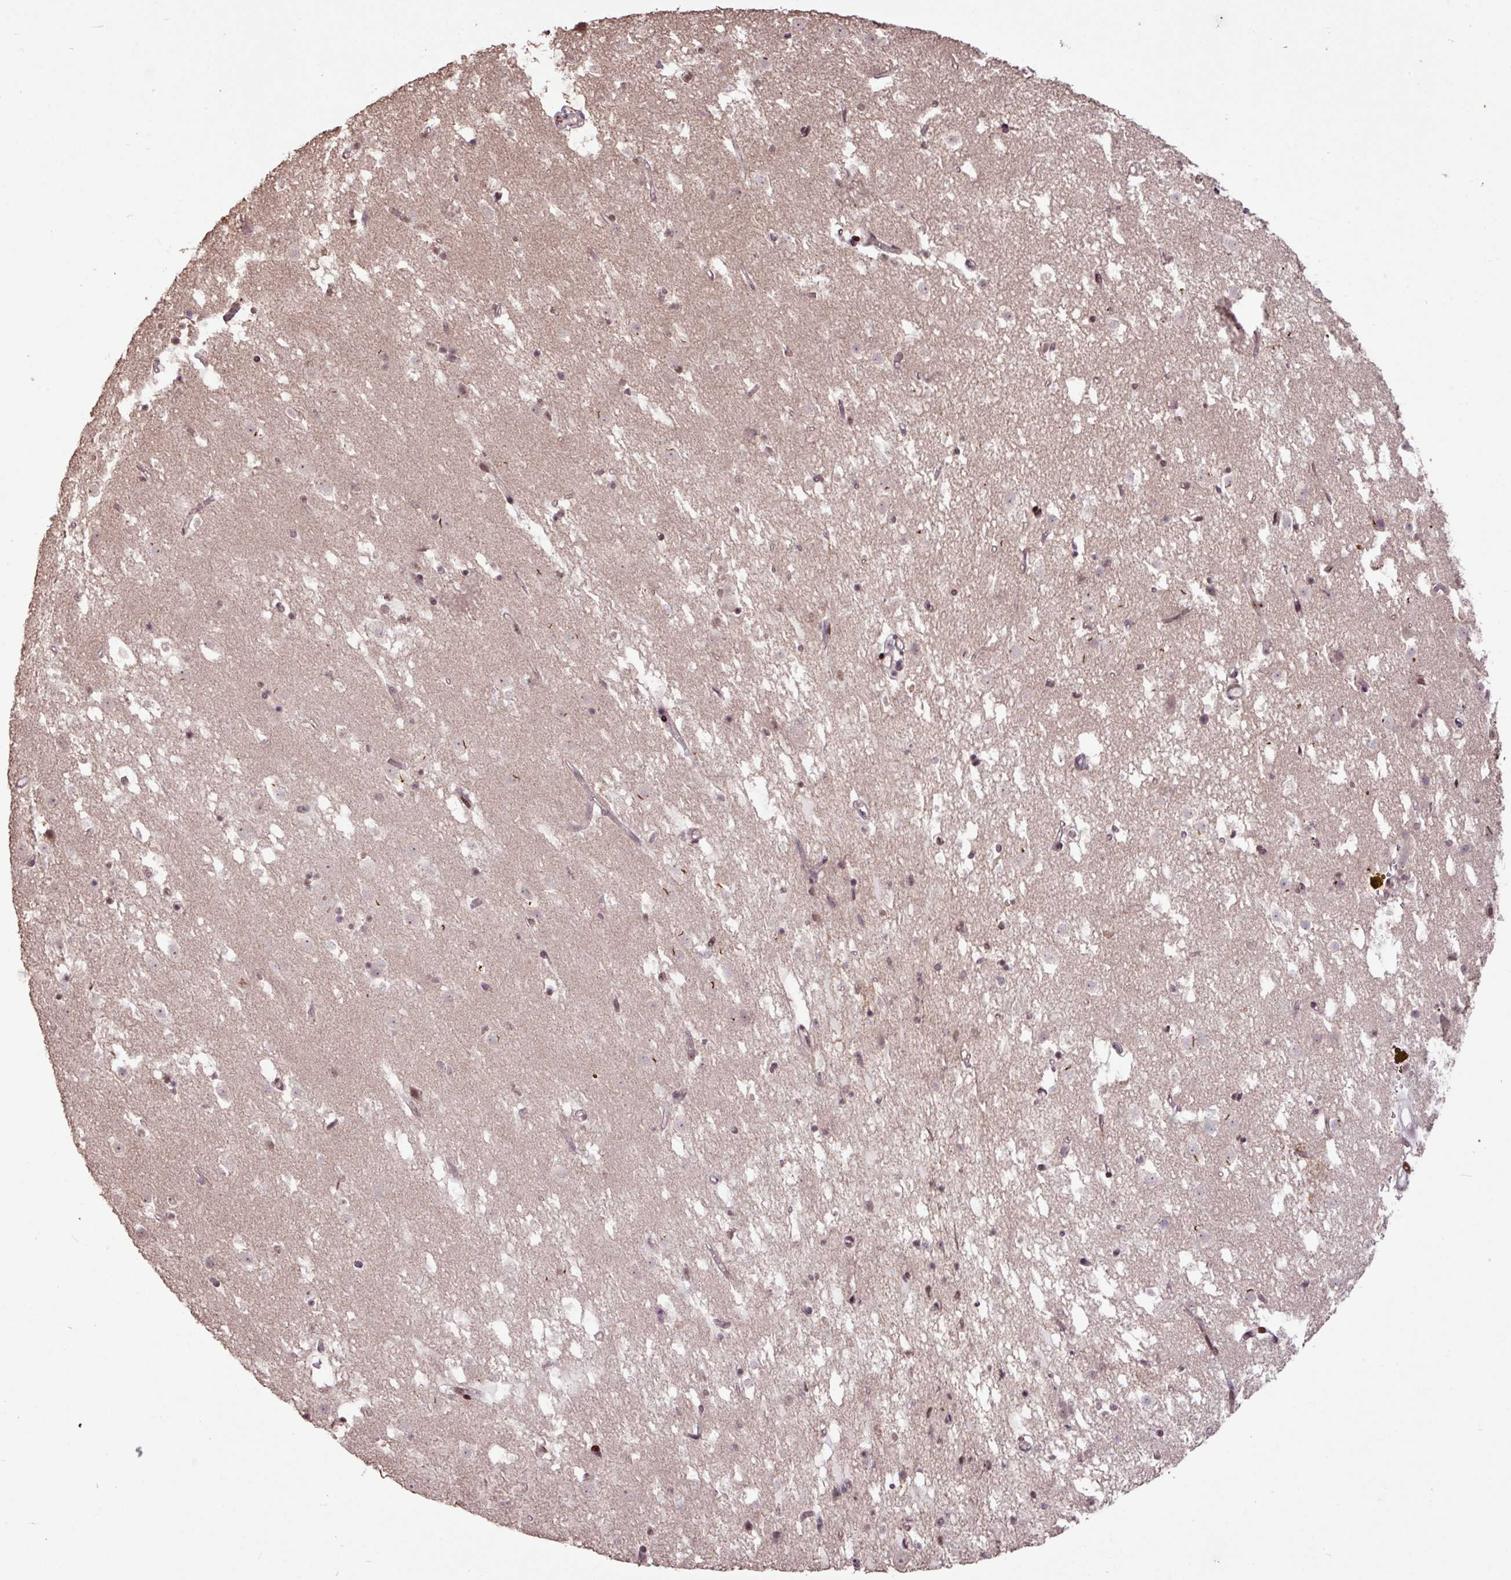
{"staining": {"intensity": "weak", "quantity": "<25%", "location": "nuclear"}, "tissue": "caudate", "cell_type": "Glial cells", "image_type": "normal", "snomed": [{"axis": "morphology", "description": "Normal tissue, NOS"}, {"axis": "topography", "description": "Lateral ventricle wall"}], "caption": "This micrograph is of benign caudate stained with IHC to label a protein in brown with the nuclei are counter-stained blue. There is no expression in glial cells.", "gene": "ZNF709", "patient": {"sex": "male", "age": 58}}